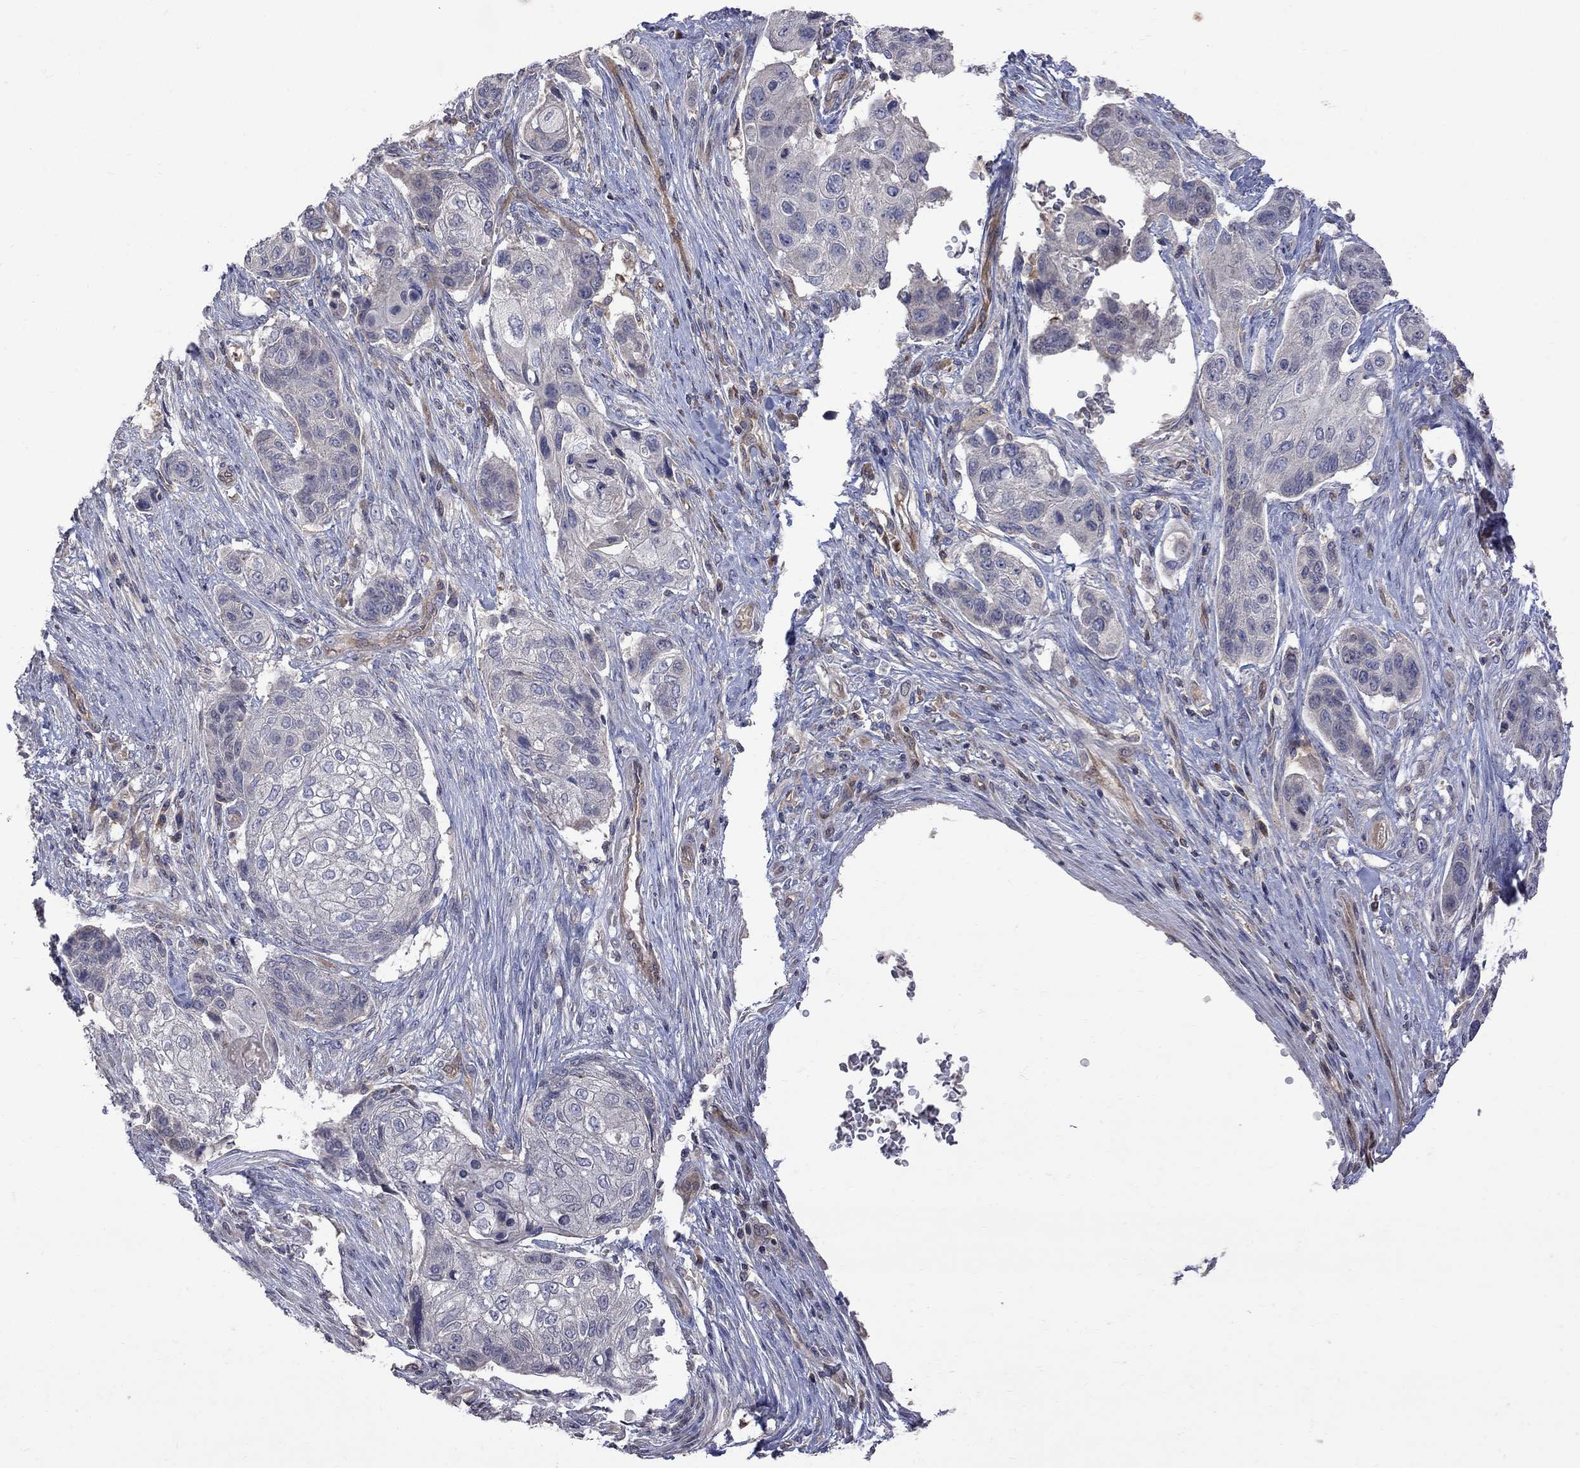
{"staining": {"intensity": "negative", "quantity": "none", "location": "none"}, "tissue": "lung cancer", "cell_type": "Tumor cells", "image_type": "cancer", "snomed": [{"axis": "morphology", "description": "Normal tissue, NOS"}, {"axis": "morphology", "description": "Squamous cell carcinoma, NOS"}, {"axis": "topography", "description": "Bronchus"}, {"axis": "topography", "description": "Lung"}], "caption": "DAB (3,3'-diaminobenzidine) immunohistochemical staining of squamous cell carcinoma (lung) demonstrates no significant staining in tumor cells. The staining was performed using DAB to visualize the protein expression in brown, while the nuclei were stained in blue with hematoxylin (Magnification: 20x).", "gene": "ABI3", "patient": {"sex": "male", "age": 69}}